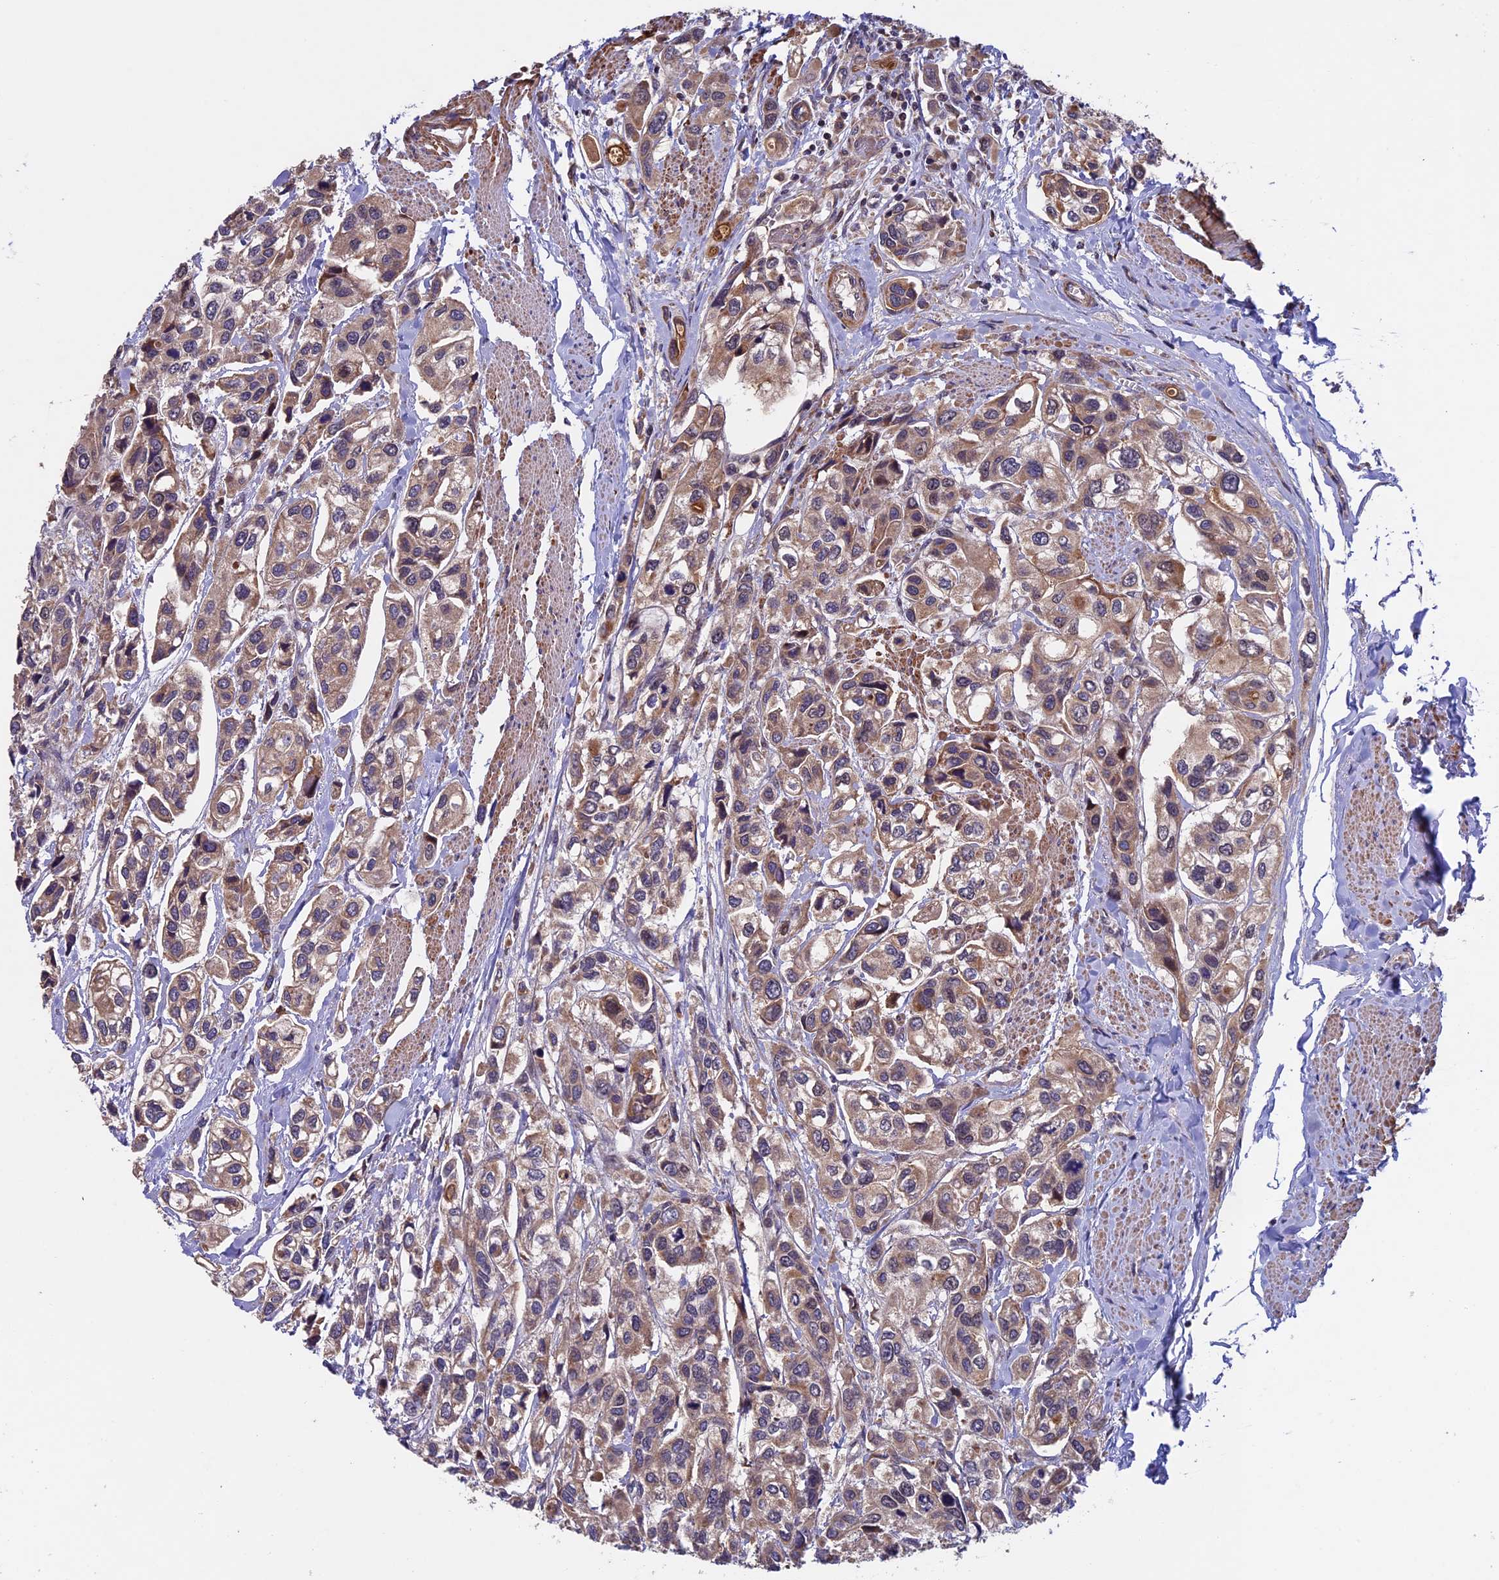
{"staining": {"intensity": "moderate", "quantity": ">75%", "location": "cytoplasmic/membranous"}, "tissue": "urothelial cancer", "cell_type": "Tumor cells", "image_type": "cancer", "snomed": [{"axis": "morphology", "description": "Urothelial carcinoma, High grade"}, {"axis": "topography", "description": "Urinary bladder"}], "caption": "Brown immunohistochemical staining in human urothelial cancer demonstrates moderate cytoplasmic/membranous staining in approximately >75% of tumor cells.", "gene": "RNF17", "patient": {"sex": "male", "age": 67}}